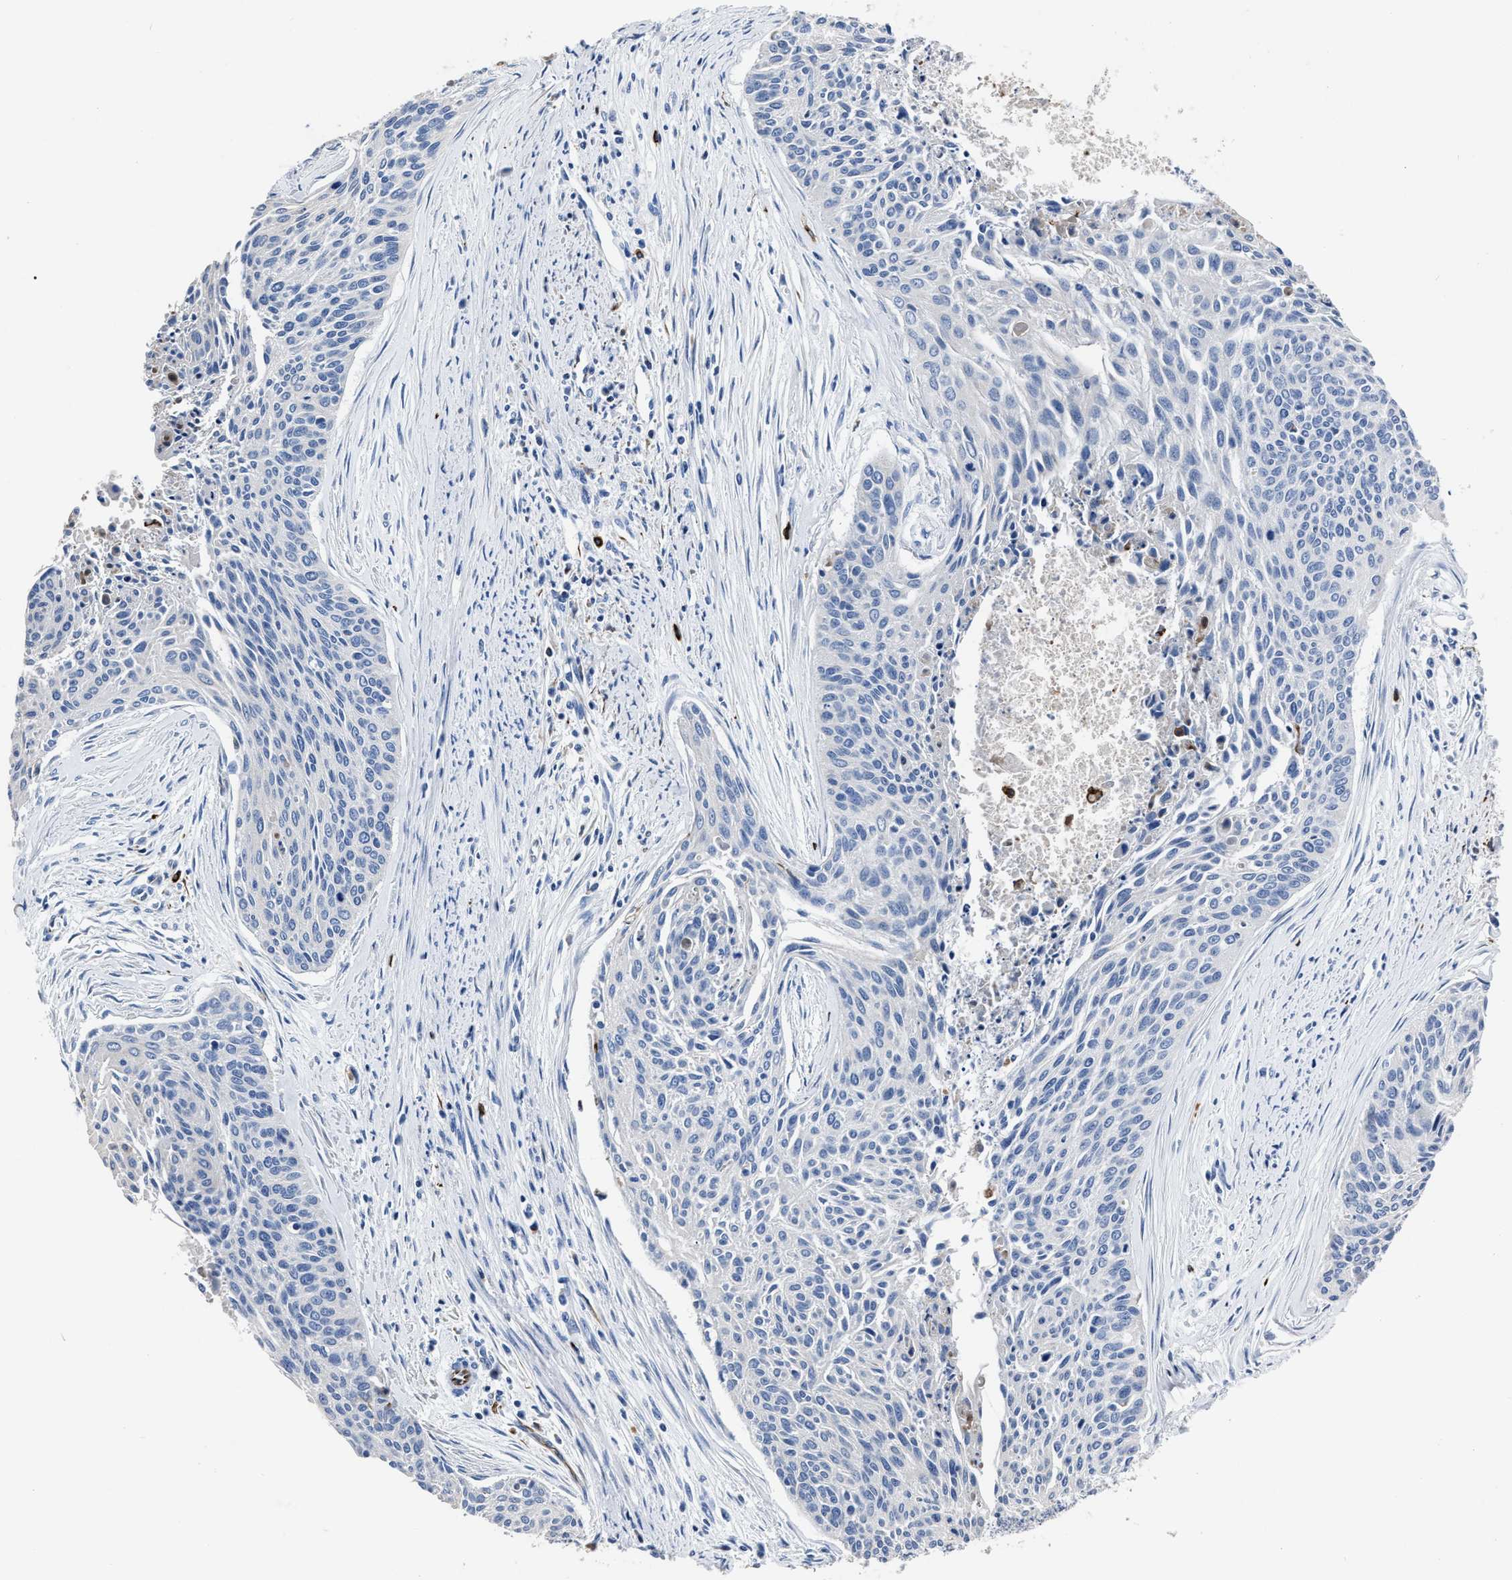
{"staining": {"intensity": "negative", "quantity": "none", "location": "none"}, "tissue": "cervical cancer", "cell_type": "Tumor cells", "image_type": "cancer", "snomed": [{"axis": "morphology", "description": "Squamous cell carcinoma, NOS"}, {"axis": "topography", "description": "Cervix"}], "caption": "Immunohistochemistry (IHC) of squamous cell carcinoma (cervical) reveals no staining in tumor cells. (Immunohistochemistry, brightfield microscopy, high magnification).", "gene": "OR10G3", "patient": {"sex": "female", "age": 55}}